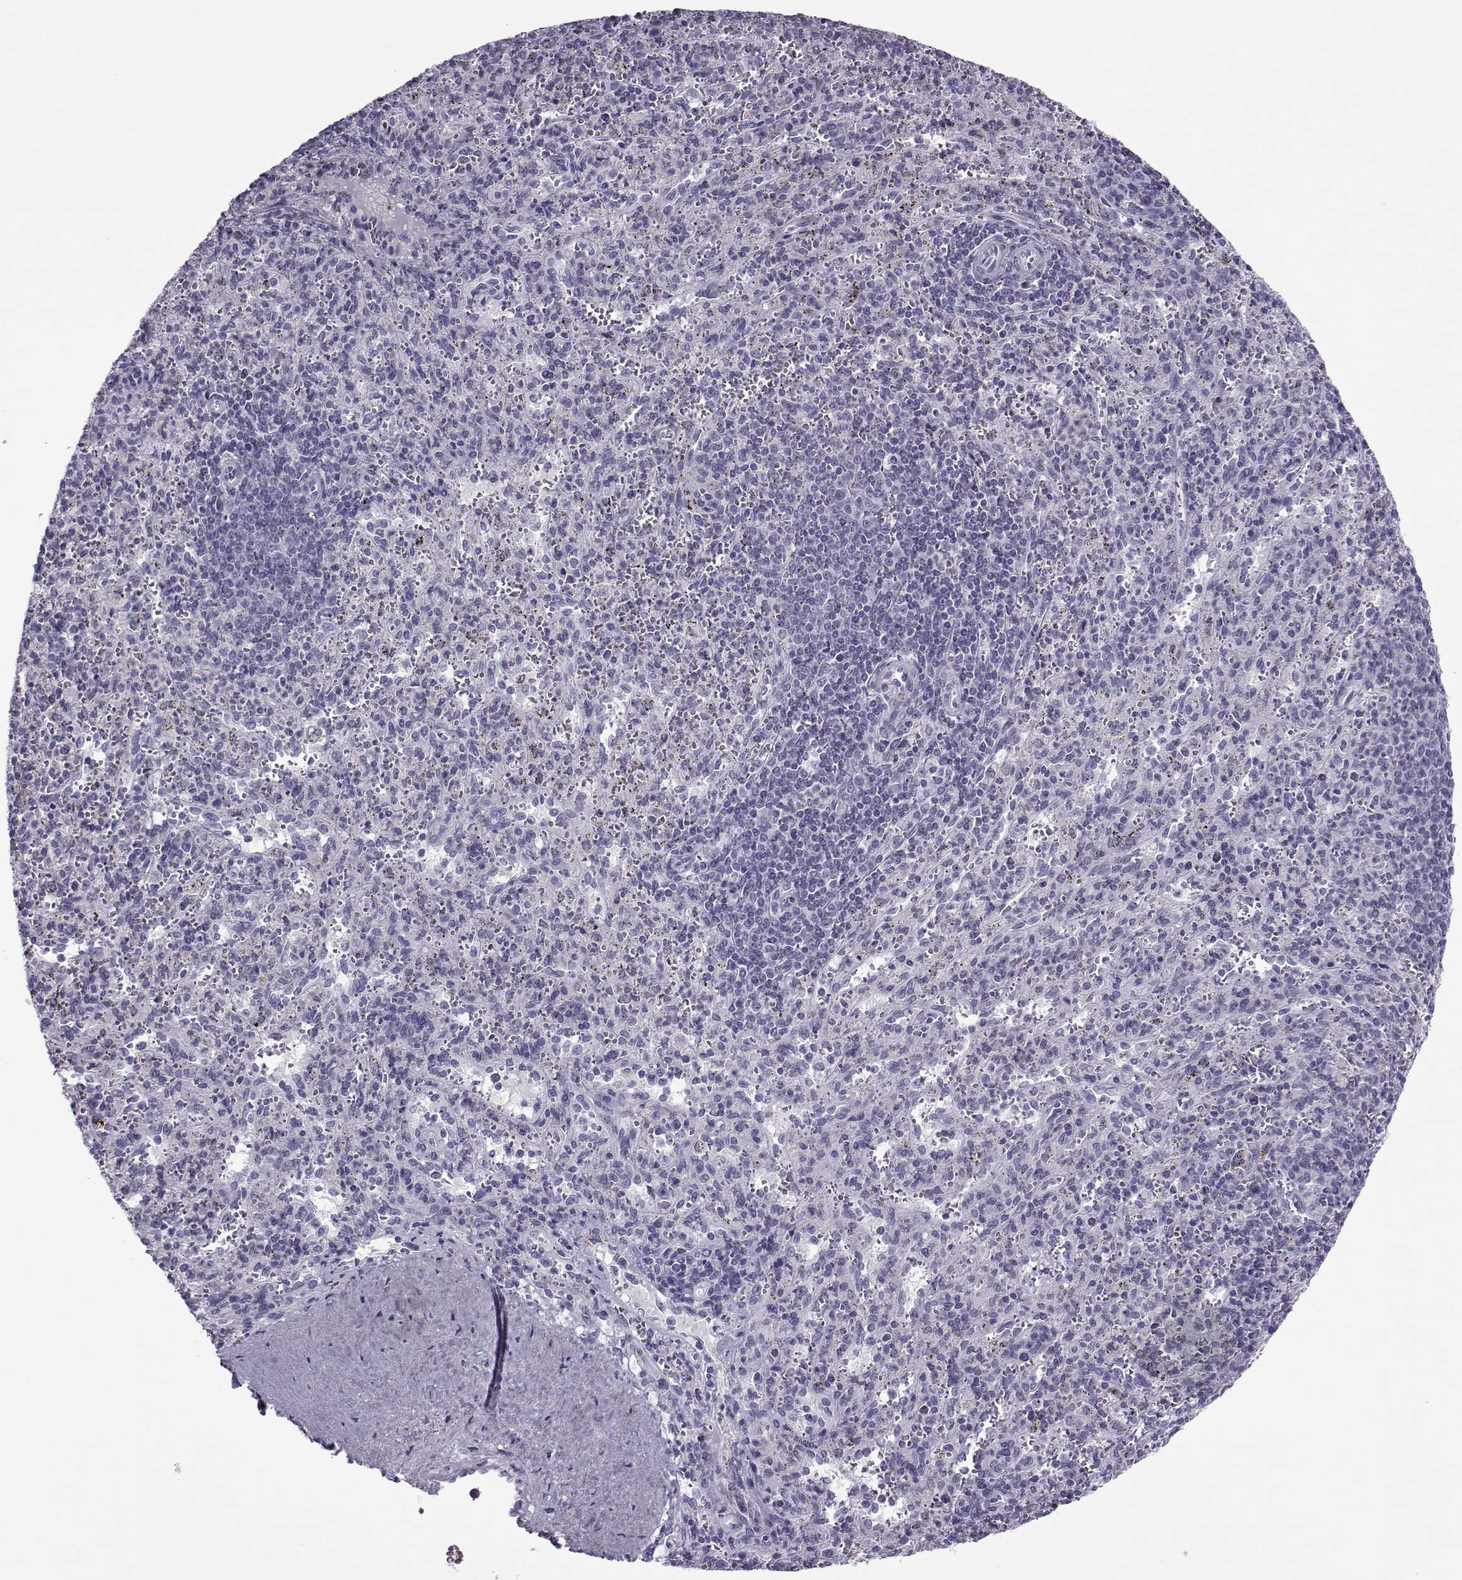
{"staining": {"intensity": "negative", "quantity": "none", "location": "none"}, "tissue": "spleen", "cell_type": "Cells in red pulp", "image_type": "normal", "snomed": [{"axis": "morphology", "description": "Normal tissue, NOS"}, {"axis": "topography", "description": "Spleen"}], "caption": "Immunohistochemical staining of normal spleen displays no significant staining in cells in red pulp. (Brightfield microscopy of DAB (3,3'-diaminobenzidine) immunohistochemistry (IHC) at high magnification).", "gene": "OIP5", "patient": {"sex": "male", "age": 57}}